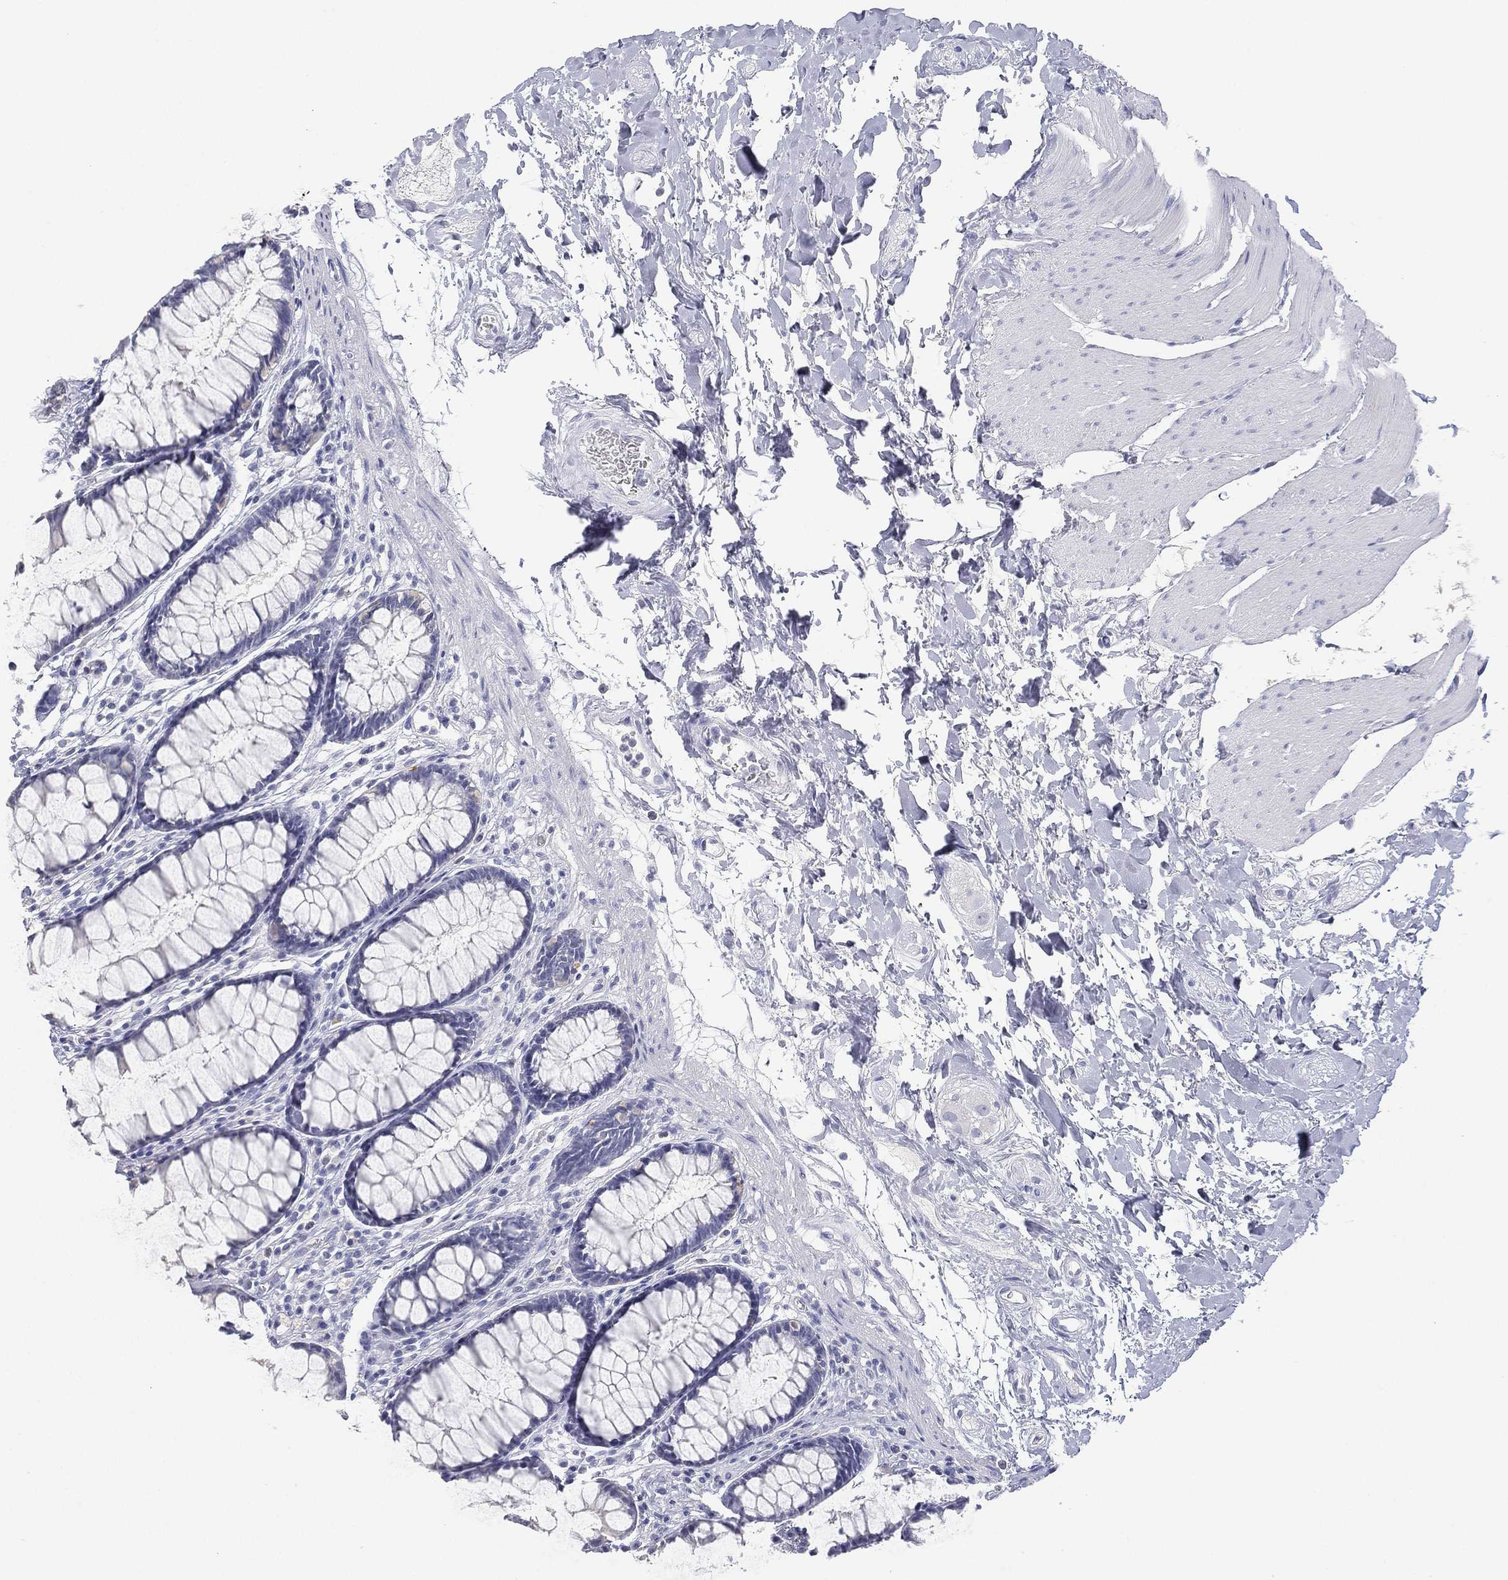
{"staining": {"intensity": "negative", "quantity": "none", "location": "none"}, "tissue": "rectum", "cell_type": "Glandular cells", "image_type": "normal", "snomed": [{"axis": "morphology", "description": "Normal tissue, NOS"}, {"axis": "topography", "description": "Rectum"}], "caption": "Immunohistochemistry (IHC) image of unremarkable rectum: rectum stained with DAB (3,3'-diaminobenzidine) demonstrates no significant protein positivity in glandular cells.", "gene": "FMO1", "patient": {"sex": "male", "age": 72}}